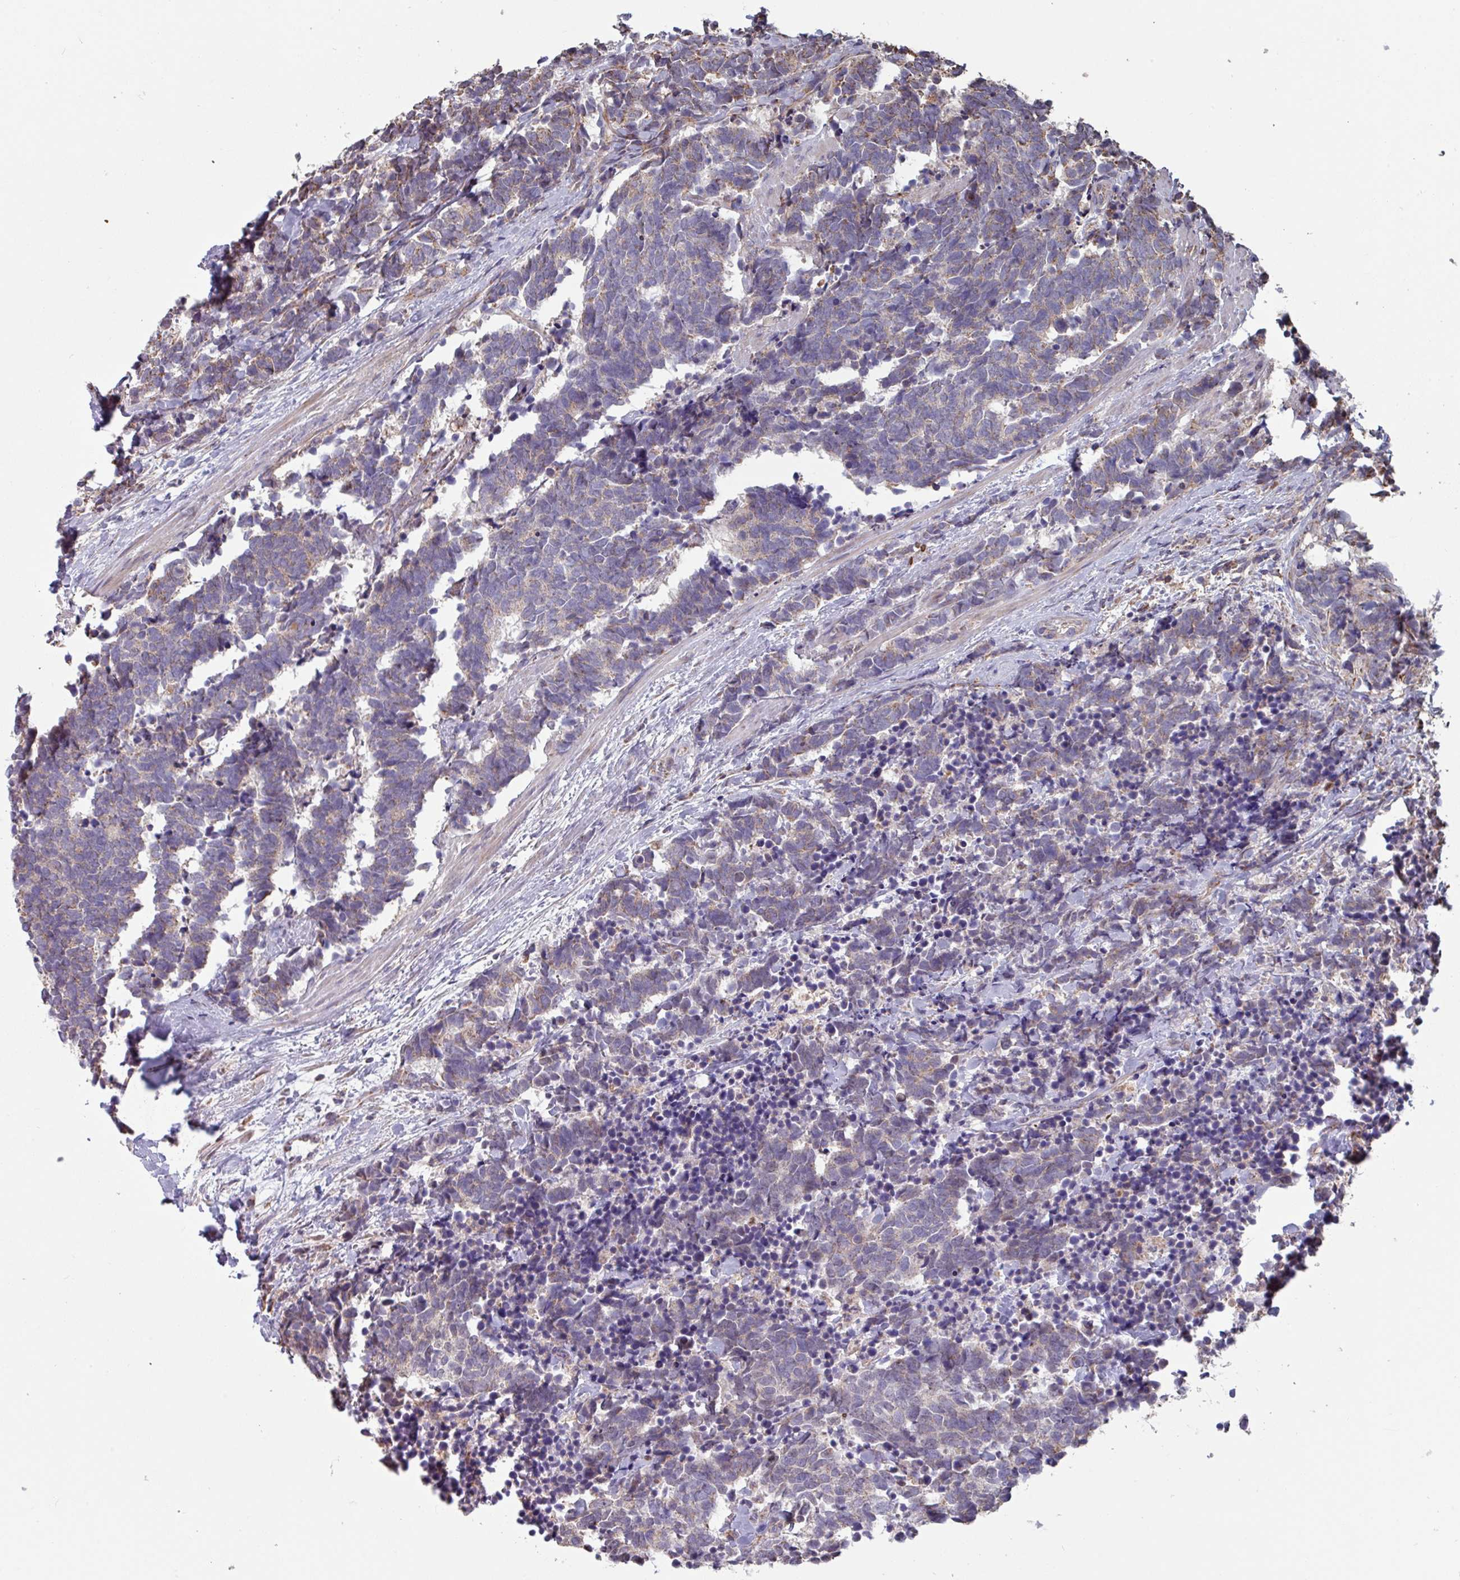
{"staining": {"intensity": "weak", "quantity": "25%-75%", "location": "cytoplasmic/membranous"}, "tissue": "carcinoid", "cell_type": "Tumor cells", "image_type": "cancer", "snomed": [{"axis": "morphology", "description": "Carcinoma, NOS"}, {"axis": "morphology", "description": "Carcinoid, malignant, NOS"}, {"axis": "topography", "description": "Prostate"}], "caption": "DAB (3,3'-diaminobenzidine) immunohistochemical staining of human carcinoma reveals weak cytoplasmic/membranous protein positivity in approximately 25%-75% of tumor cells.", "gene": "COX7C", "patient": {"sex": "male", "age": 57}}